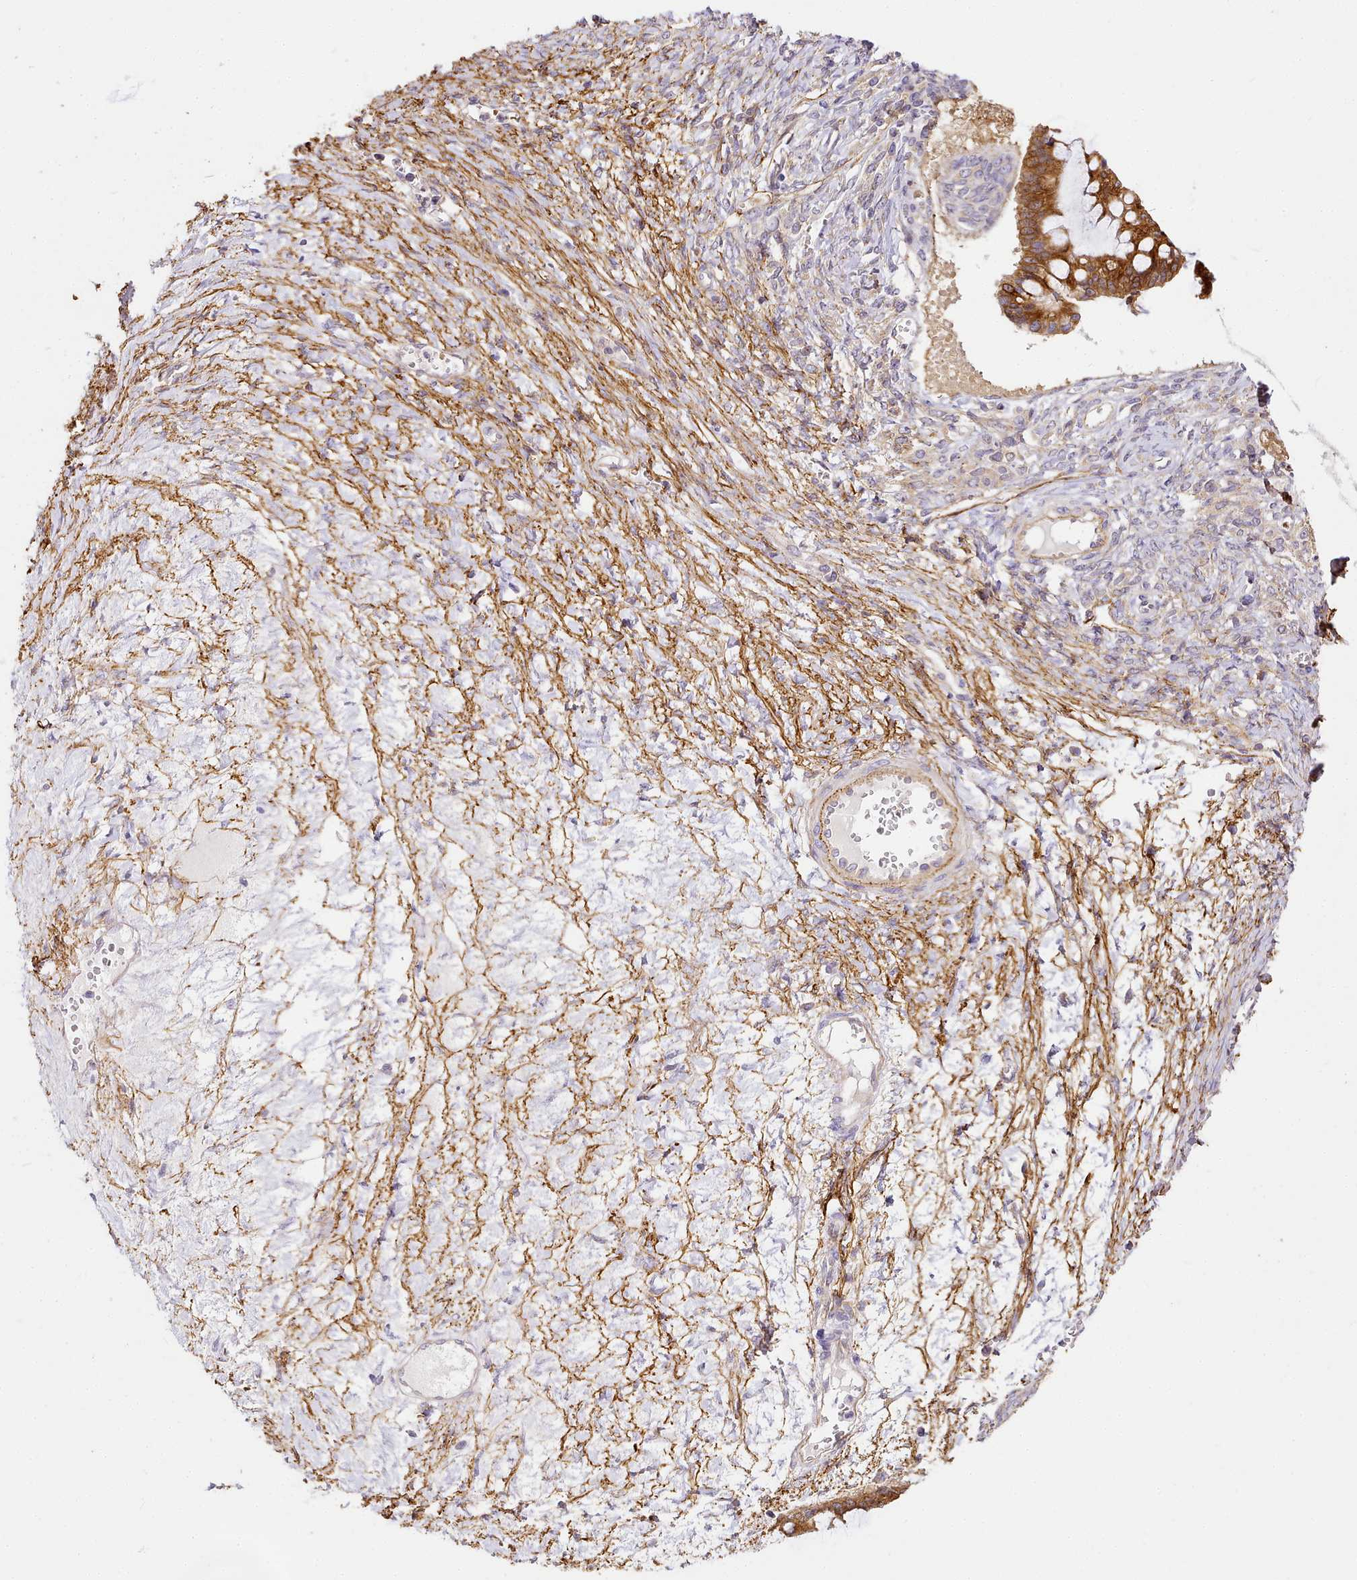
{"staining": {"intensity": "strong", "quantity": ">75%", "location": "cytoplasmic/membranous"}, "tissue": "ovarian cancer", "cell_type": "Tumor cells", "image_type": "cancer", "snomed": [{"axis": "morphology", "description": "Cystadenocarcinoma, mucinous, NOS"}, {"axis": "topography", "description": "Ovary"}], "caption": "Mucinous cystadenocarcinoma (ovarian) stained with a protein marker demonstrates strong staining in tumor cells.", "gene": "NBPF1", "patient": {"sex": "female", "age": 73}}